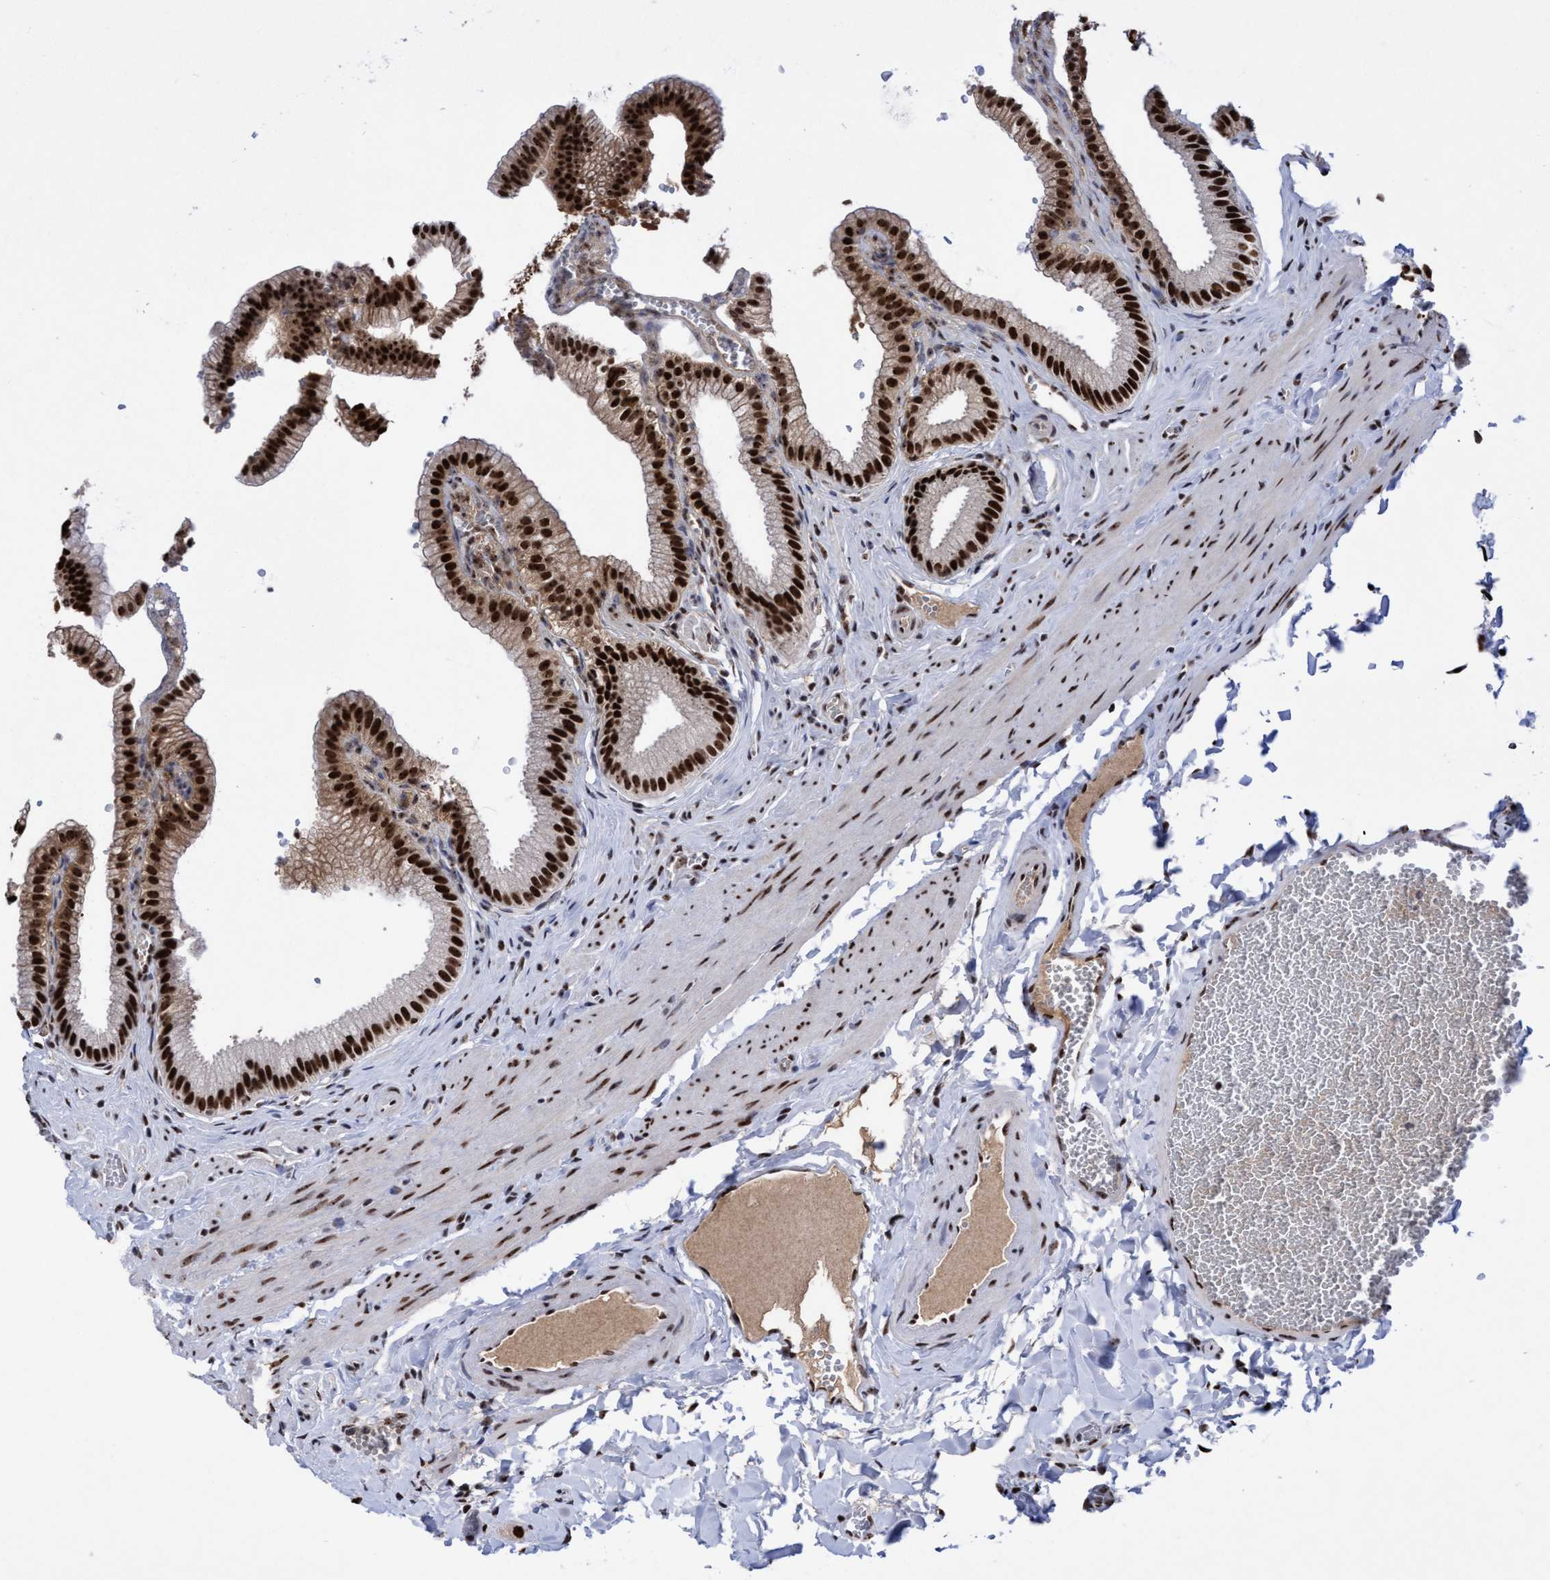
{"staining": {"intensity": "strong", "quantity": ">75%", "location": "nuclear"}, "tissue": "gallbladder", "cell_type": "Glandular cells", "image_type": "normal", "snomed": [{"axis": "morphology", "description": "Normal tissue, NOS"}, {"axis": "topography", "description": "Gallbladder"}], "caption": "Protein staining shows strong nuclear expression in approximately >75% of glandular cells in normal gallbladder. (Stains: DAB (3,3'-diaminobenzidine) in brown, nuclei in blue, Microscopy: brightfield microscopy at high magnification).", "gene": "EFCAB10", "patient": {"sex": "male", "age": 38}}